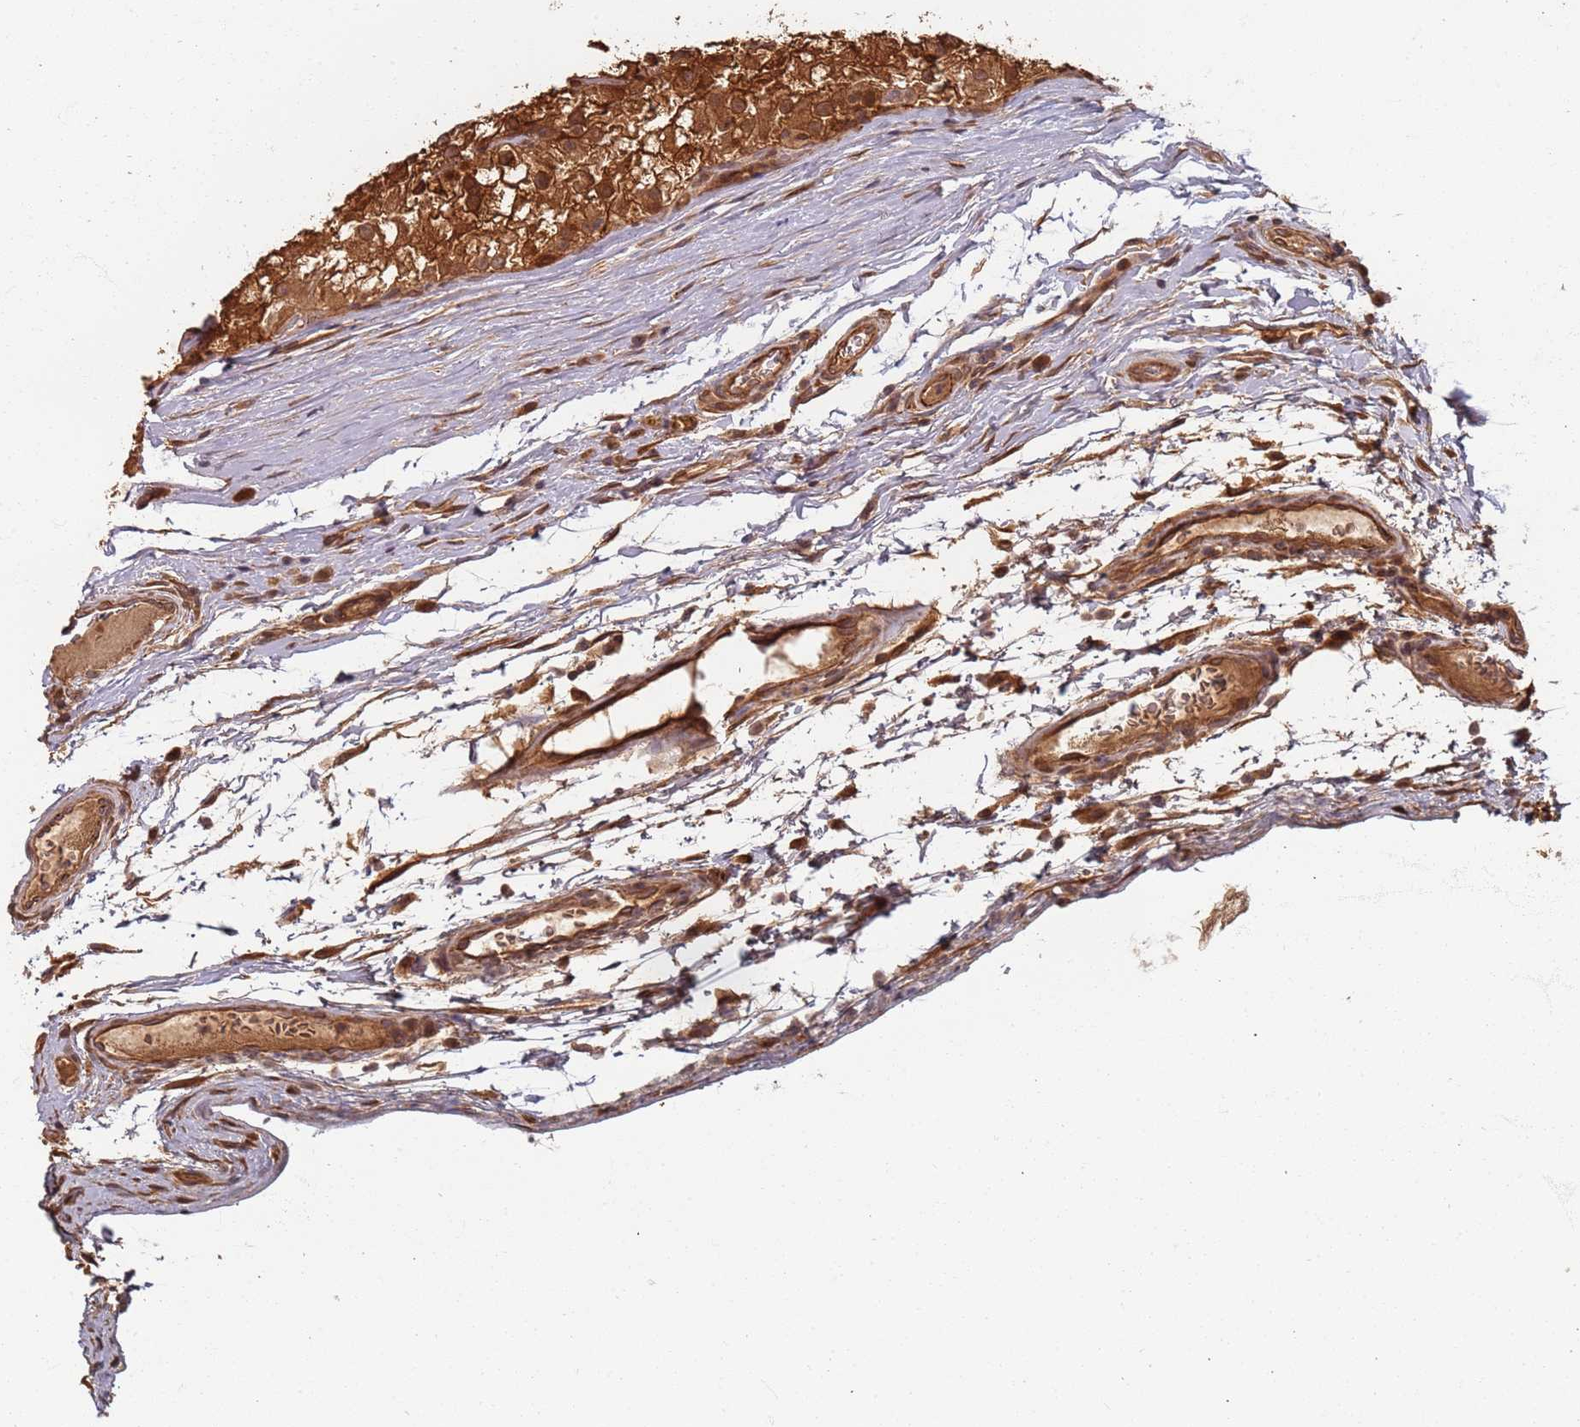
{"staining": {"intensity": "strong", "quantity": ">75%", "location": "cytoplasmic/membranous,nuclear"}, "tissue": "renal cancer", "cell_type": "Tumor cells", "image_type": "cancer", "snomed": [{"axis": "morphology", "description": "Adenocarcinoma, NOS"}, {"axis": "topography", "description": "Kidney"}], "caption": "Tumor cells exhibit strong cytoplasmic/membranous and nuclear expression in about >75% of cells in renal cancer (adenocarcinoma).", "gene": "SDCCAG8", "patient": {"sex": "female", "age": 72}}